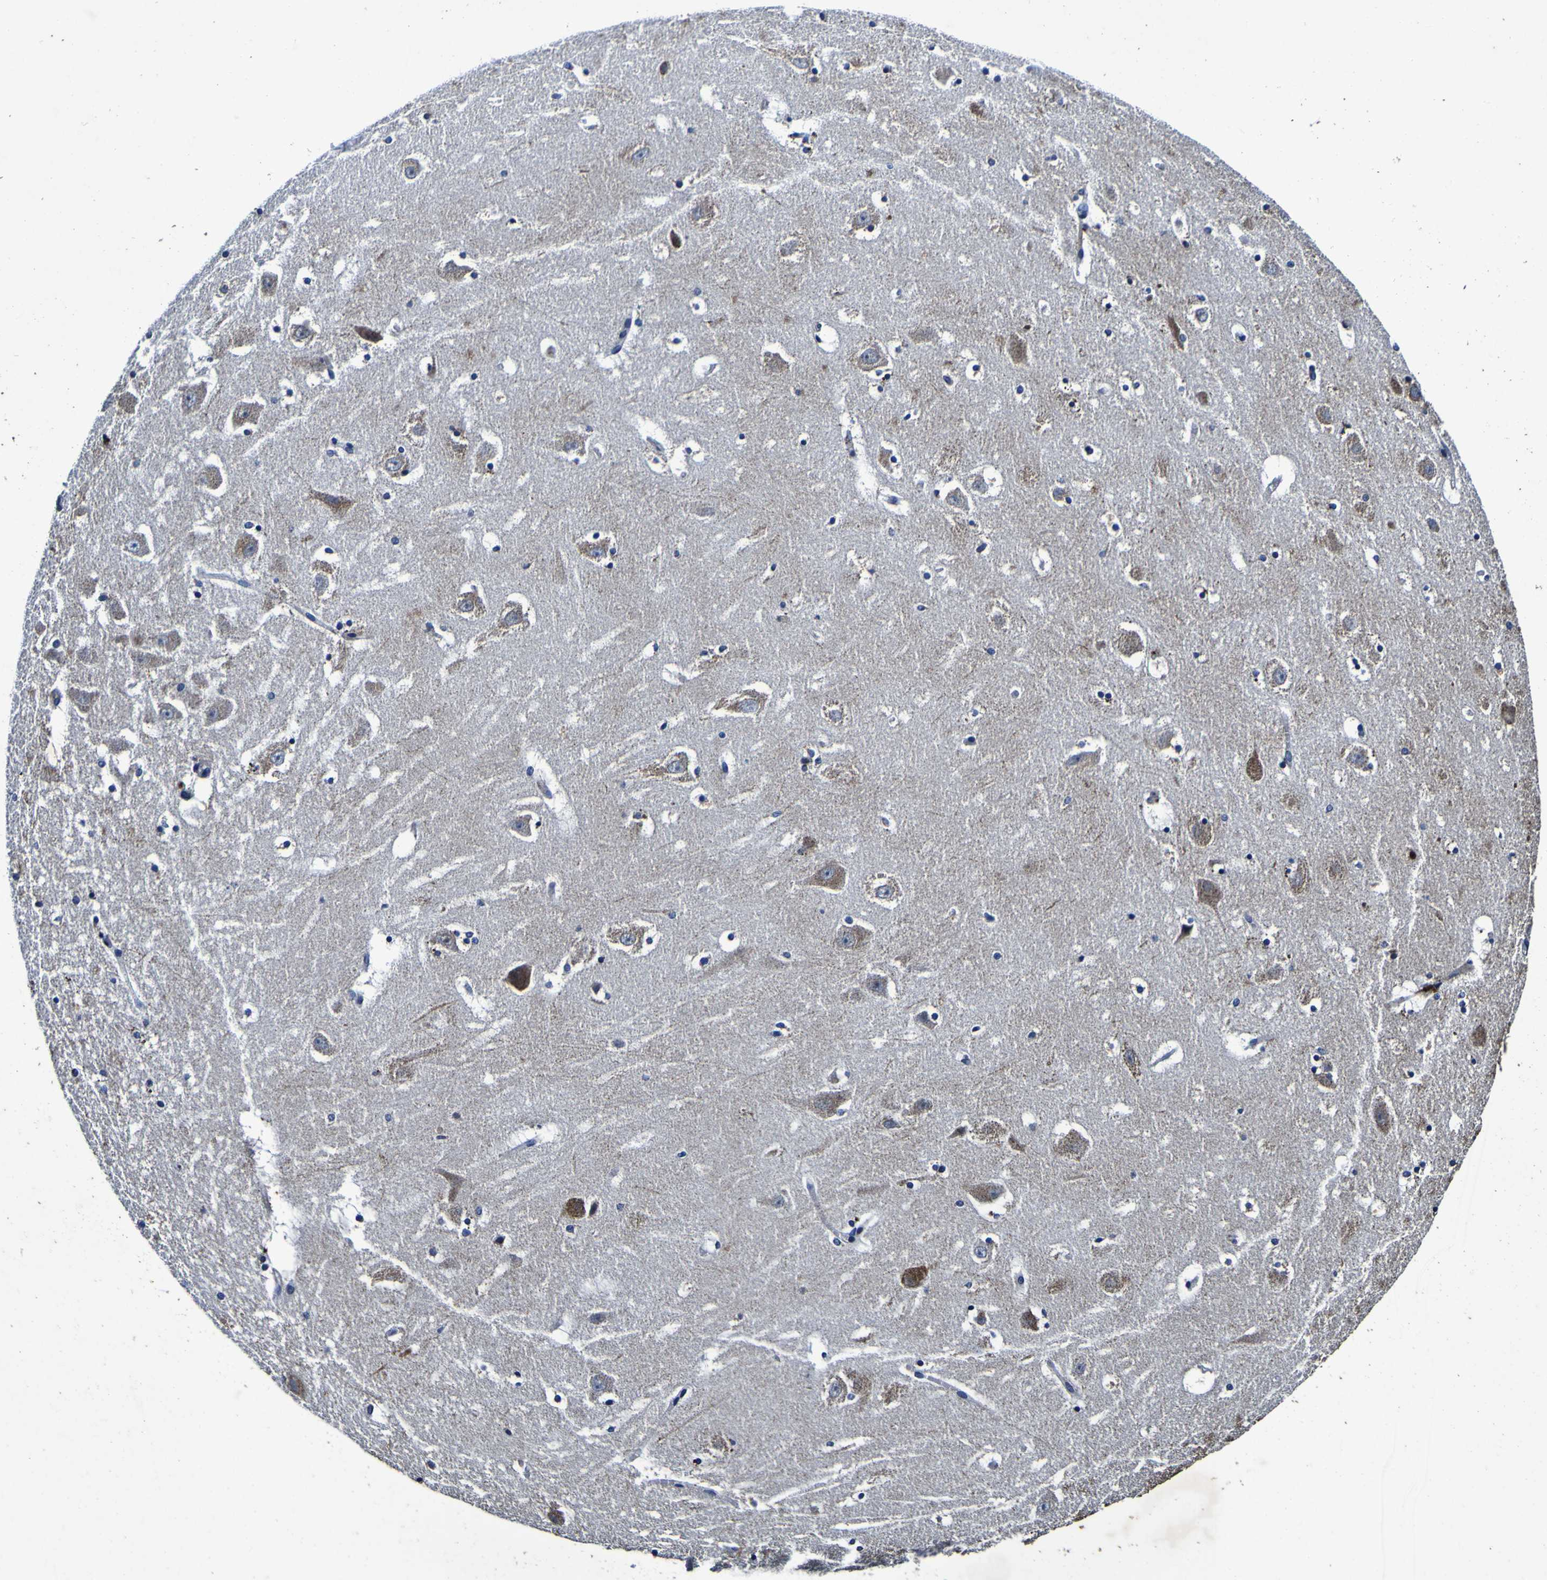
{"staining": {"intensity": "negative", "quantity": "none", "location": "none"}, "tissue": "hippocampus", "cell_type": "Glial cells", "image_type": "normal", "snomed": [{"axis": "morphology", "description": "Normal tissue, NOS"}, {"axis": "topography", "description": "Hippocampus"}], "caption": "This is an immunohistochemistry image of benign human hippocampus. There is no positivity in glial cells.", "gene": "PANK4", "patient": {"sex": "male", "age": 45}}